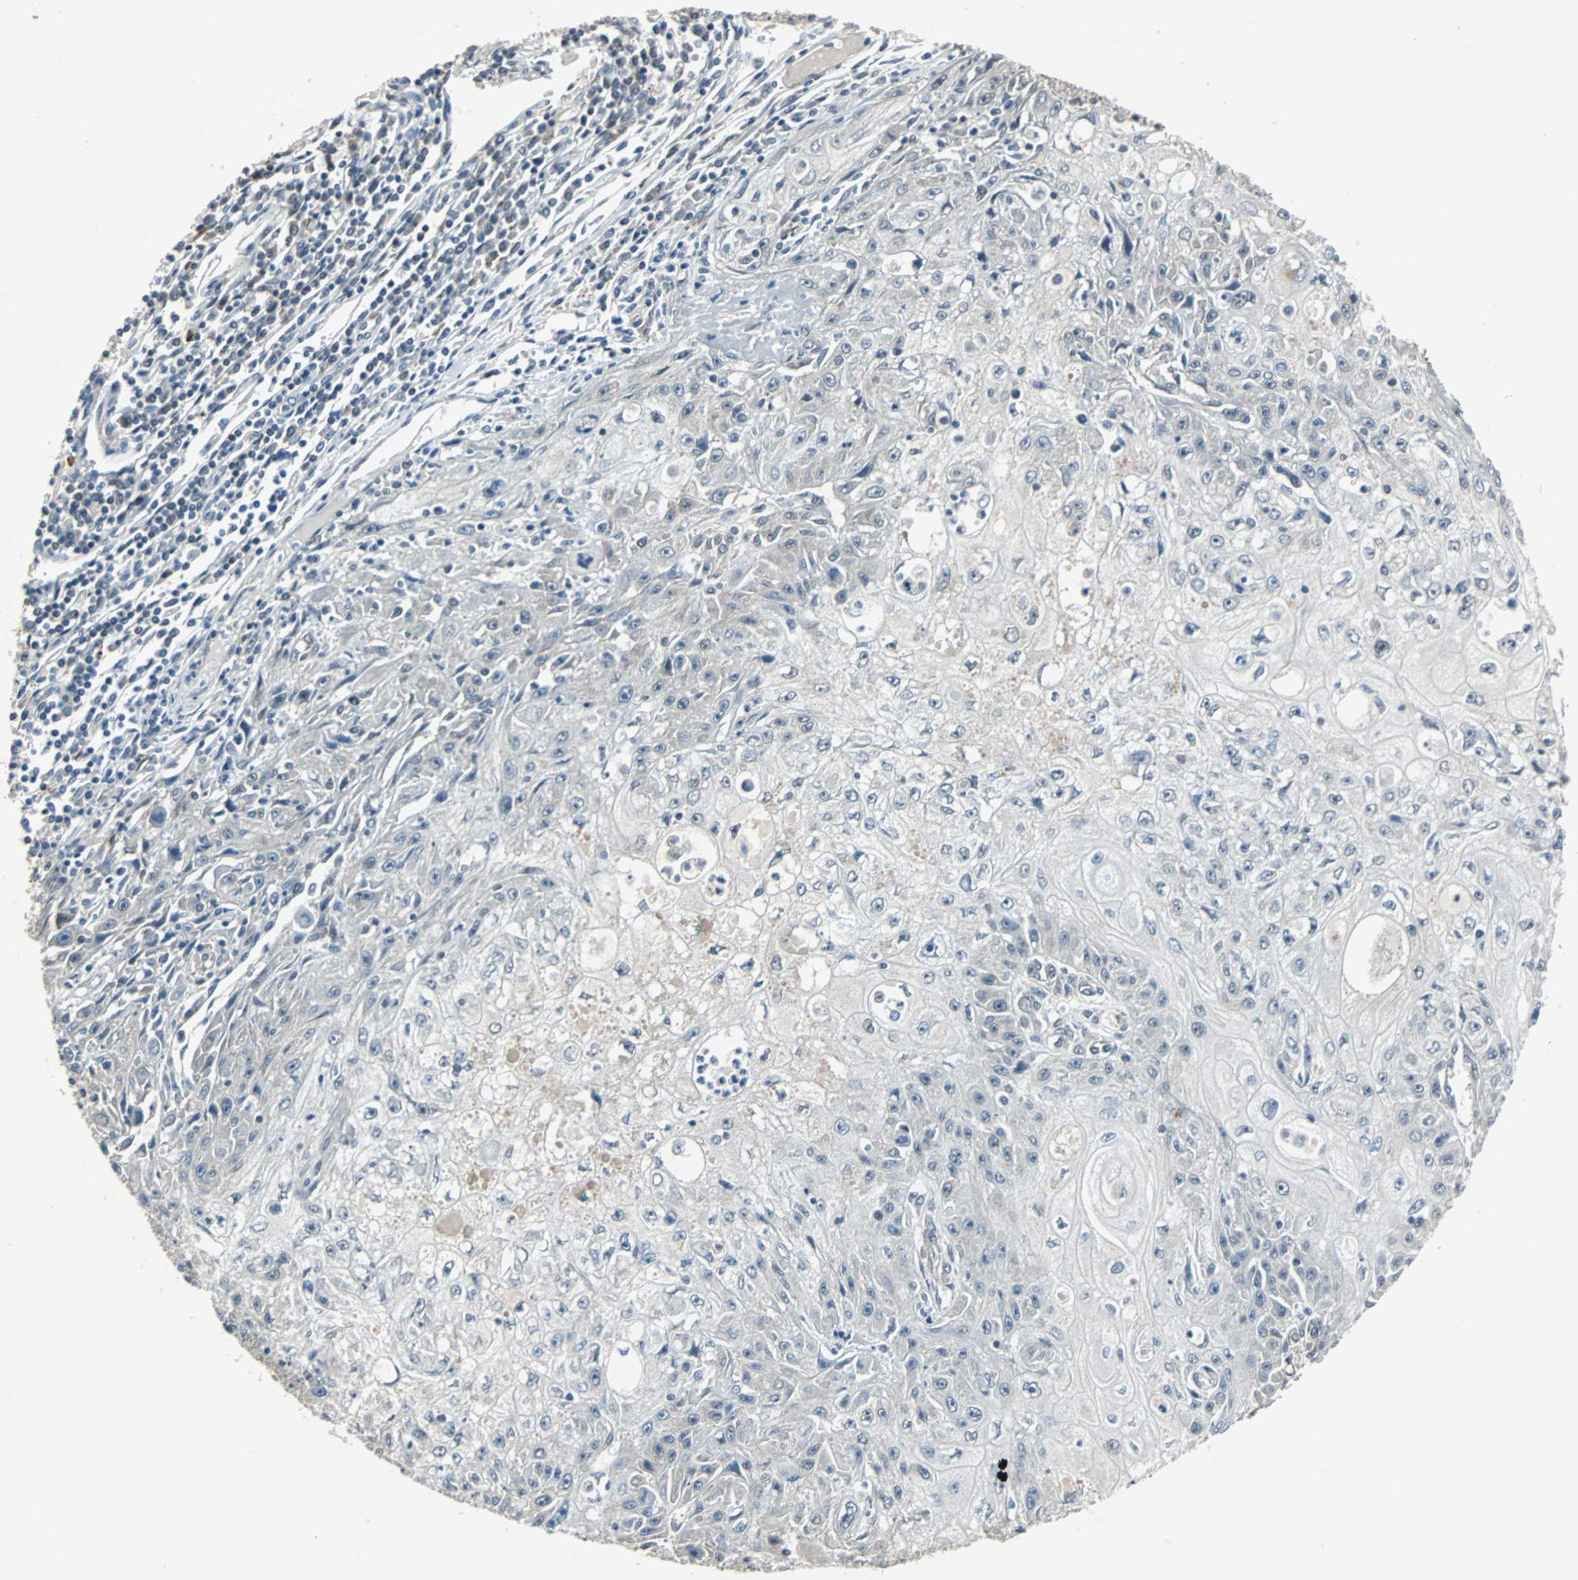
{"staining": {"intensity": "negative", "quantity": "none", "location": "none"}, "tissue": "skin cancer", "cell_type": "Tumor cells", "image_type": "cancer", "snomed": [{"axis": "morphology", "description": "Squamous cell carcinoma, NOS"}, {"axis": "topography", "description": "Skin"}], "caption": "This histopathology image is of skin cancer (squamous cell carcinoma) stained with immunohistochemistry to label a protein in brown with the nuclei are counter-stained blue. There is no expression in tumor cells. (Brightfield microscopy of DAB (3,3'-diaminobenzidine) IHC at high magnification).", "gene": "MKX", "patient": {"sex": "male", "age": 75}}